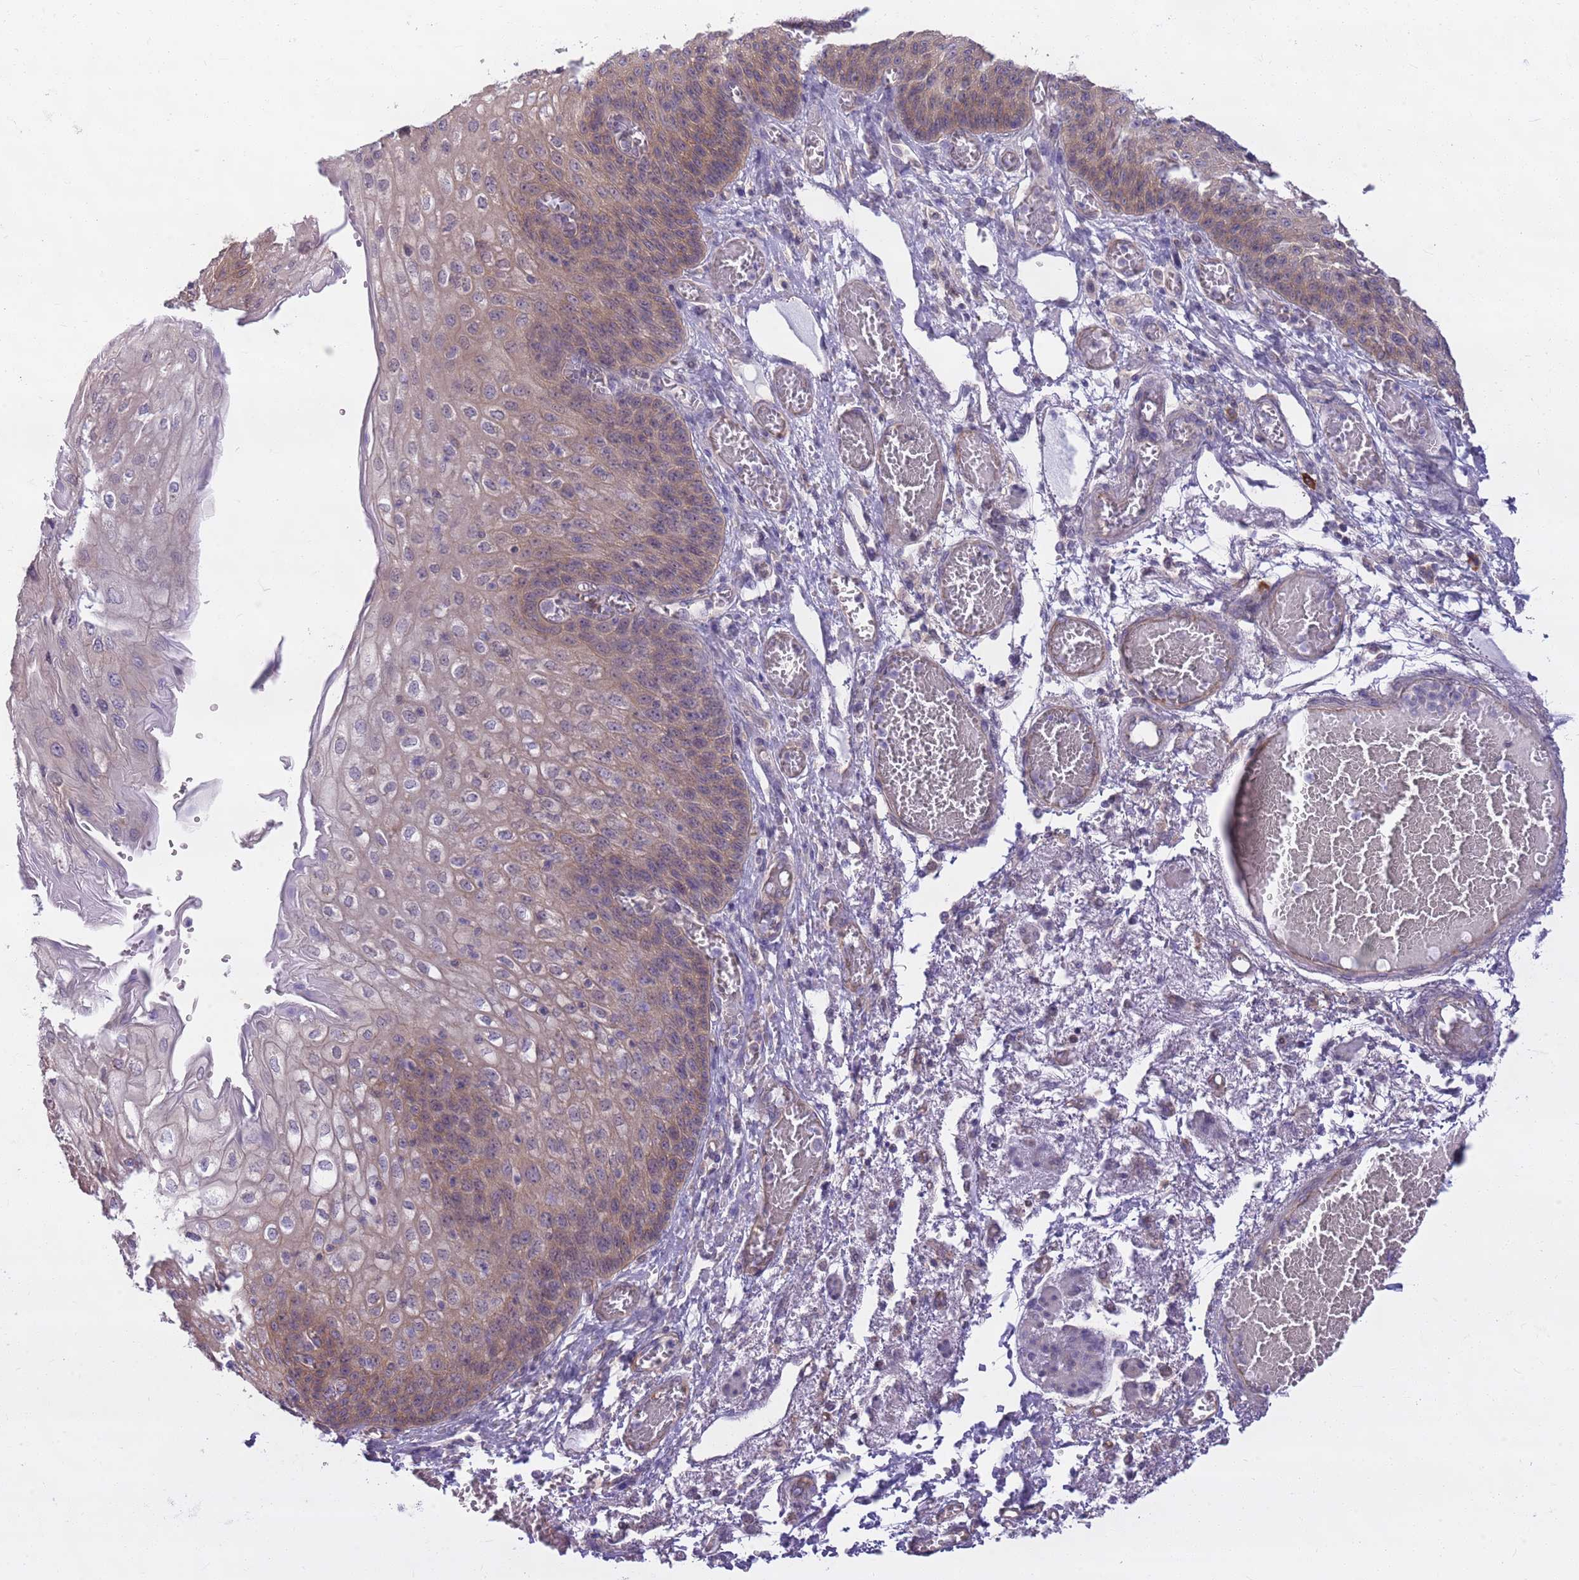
{"staining": {"intensity": "weak", "quantity": "25%-75%", "location": "cytoplasmic/membranous"}, "tissue": "esophagus", "cell_type": "Squamous epithelial cells", "image_type": "normal", "snomed": [{"axis": "morphology", "description": "Normal tissue, NOS"}, {"axis": "topography", "description": "Esophagus"}], "caption": "Immunohistochemistry of normal esophagus shows low levels of weak cytoplasmic/membranous positivity in about 25%-75% of squamous epithelial cells.", "gene": "PARP8", "patient": {"sex": "male", "age": 81}}